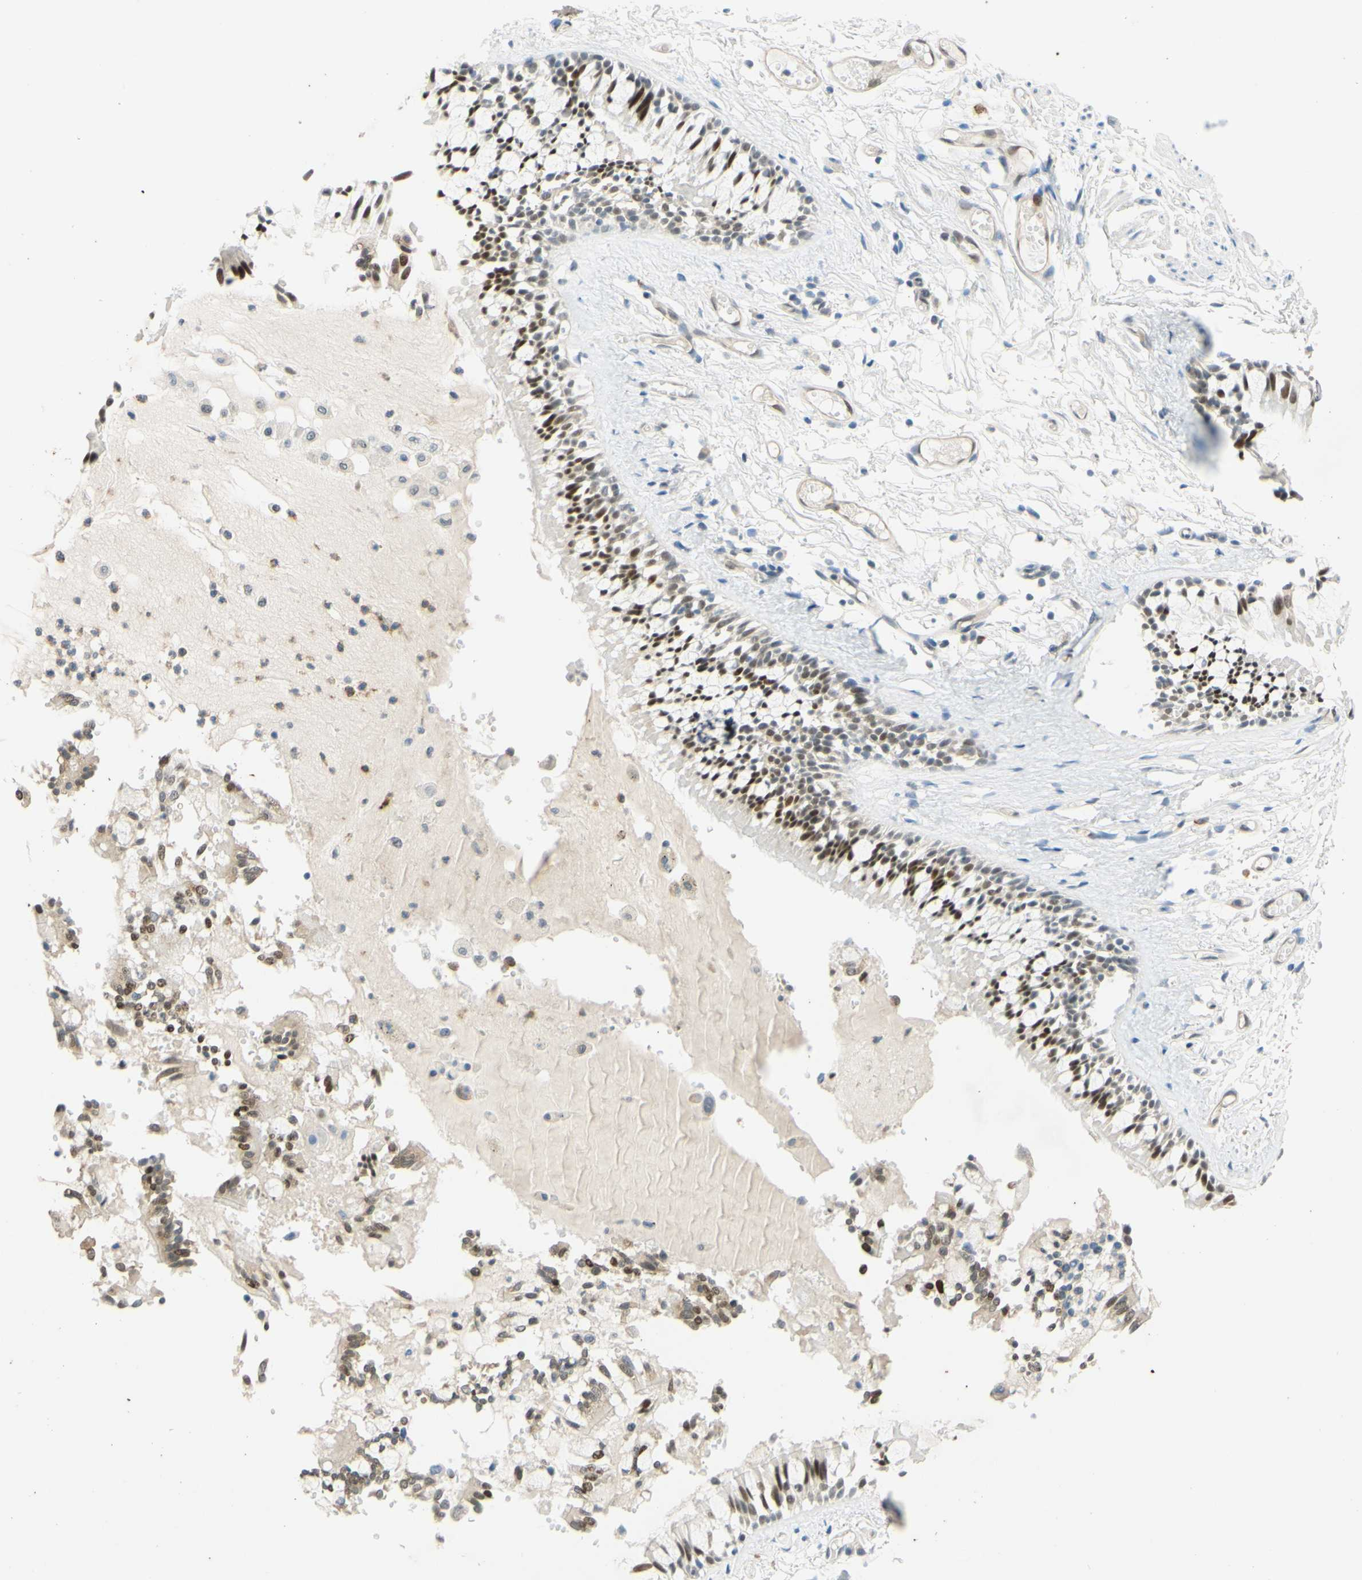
{"staining": {"intensity": "moderate", "quantity": "25%-75%", "location": "nuclear"}, "tissue": "bronchus", "cell_type": "Respiratory epithelial cells", "image_type": "normal", "snomed": [{"axis": "morphology", "description": "Normal tissue, NOS"}, {"axis": "morphology", "description": "Inflammation, NOS"}, {"axis": "topography", "description": "Cartilage tissue"}, {"axis": "topography", "description": "Lung"}], "caption": "Immunohistochemistry micrograph of normal bronchus: human bronchus stained using immunohistochemistry (IHC) exhibits medium levels of moderate protein expression localized specifically in the nuclear of respiratory epithelial cells, appearing as a nuclear brown color.", "gene": "POLB", "patient": {"sex": "male", "age": 71}}